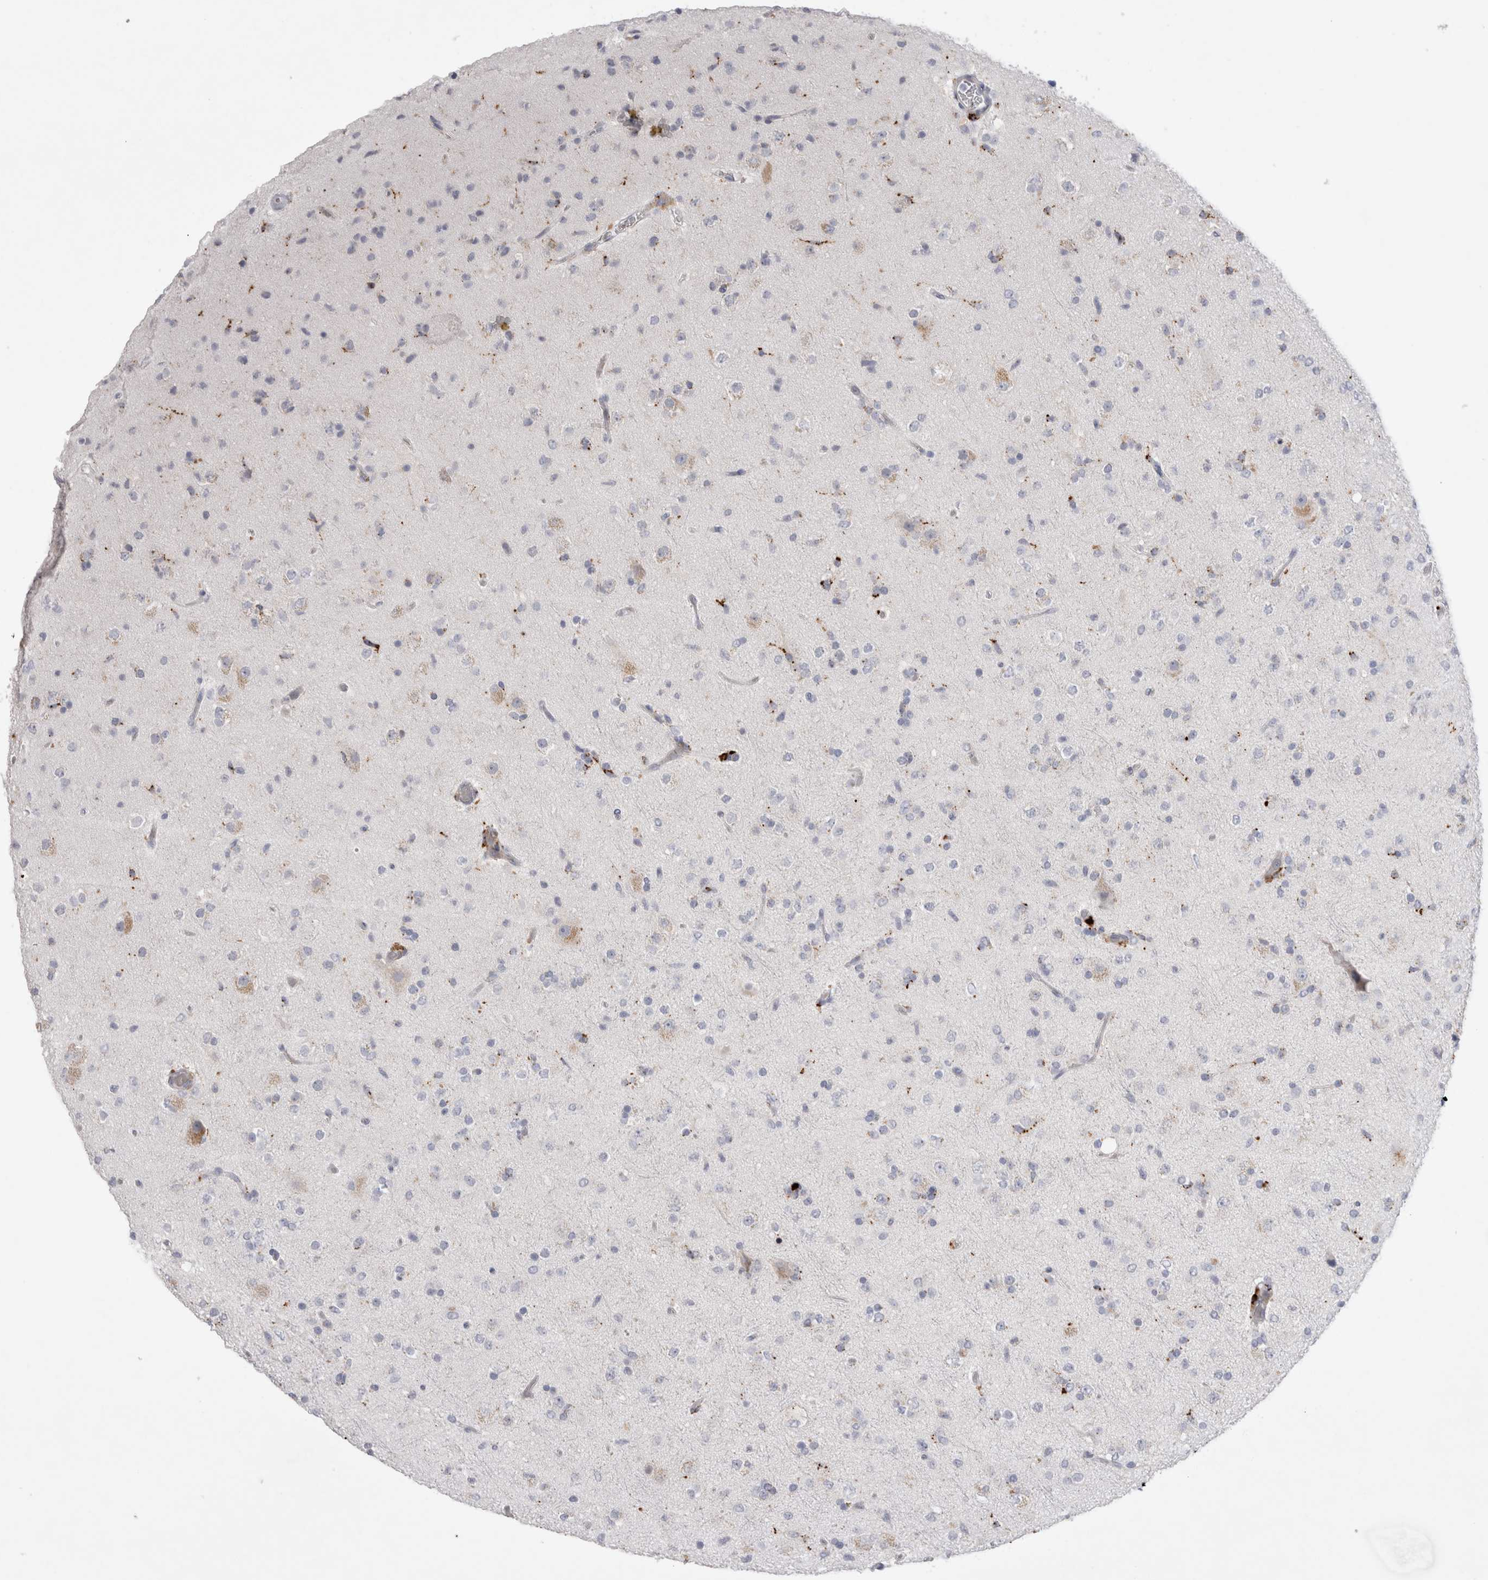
{"staining": {"intensity": "negative", "quantity": "none", "location": "none"}, "tissue": "glioma", "cell_type": "Tumor cells", "image_type": "cancer", "snomed": [{"axis": "morphology", "description": "Glioma, malignant, Low grade"}, {"axis": "topography", "description": "Brain"}], "caption": "Immunohistochemistry (IHC) of human glioma displays no positivity in tumor cells.", "gene": "GAA", "patient": {"sex": "male", "age": 65}}